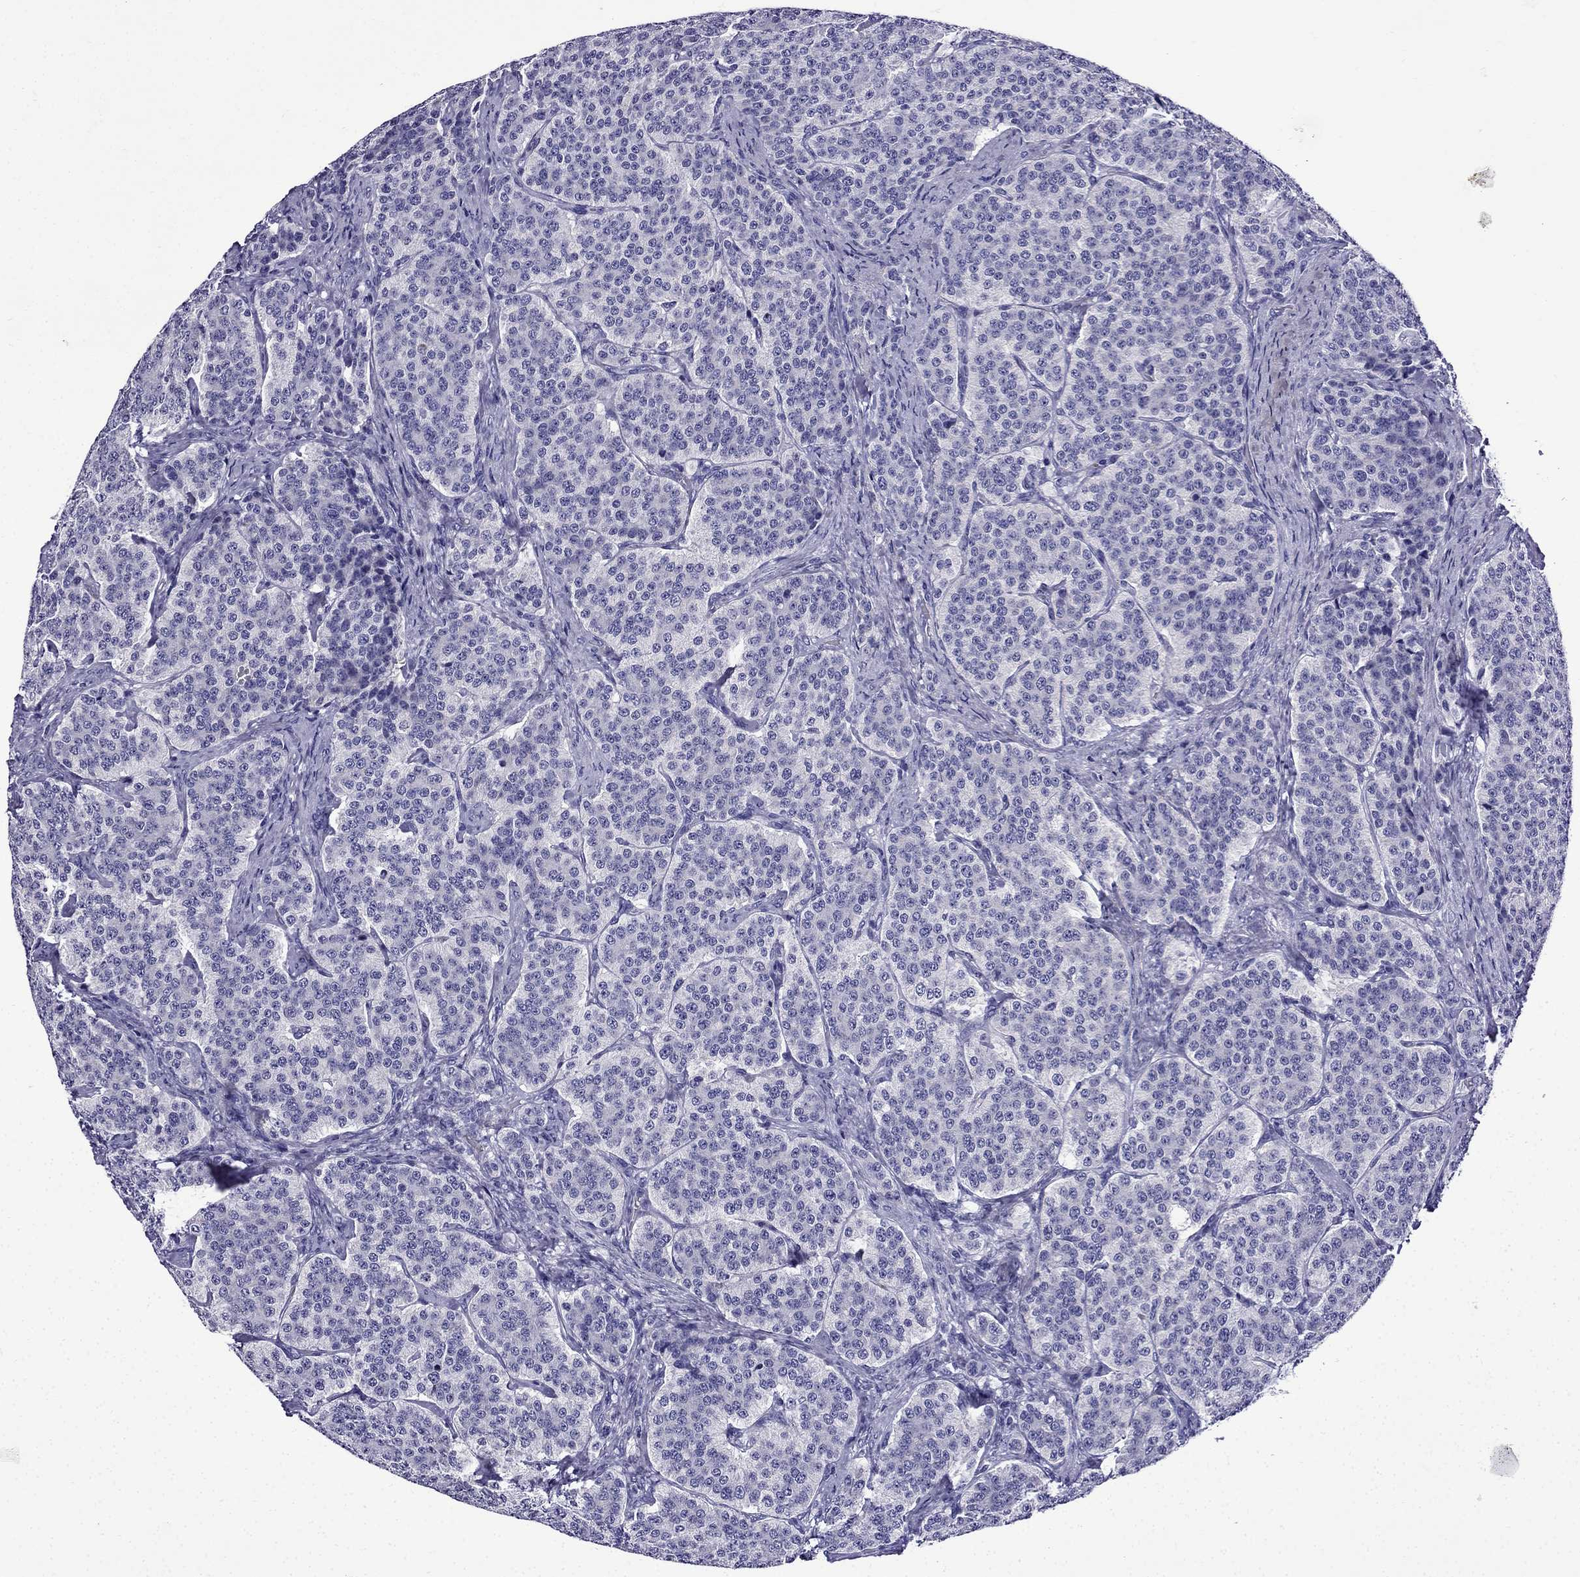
{"staining": {"intensity": "negative", "quantity": "none", "location": "none"}, "tissue": "carcinoid", "cell_type": "Tumor cells", "image_type": "cancer", "snomed": [{"axis": "morphology", "description": "Carcinoid, malignant, NOS"}, {"axis": "topography", "description": "Small intestine"}], "caption": "A micrograph of carcinoid stained for a protein reveals no brown staining in tumor cells.", "gene": "ERC2", "patient": {"sex": "female", "age": 58}}